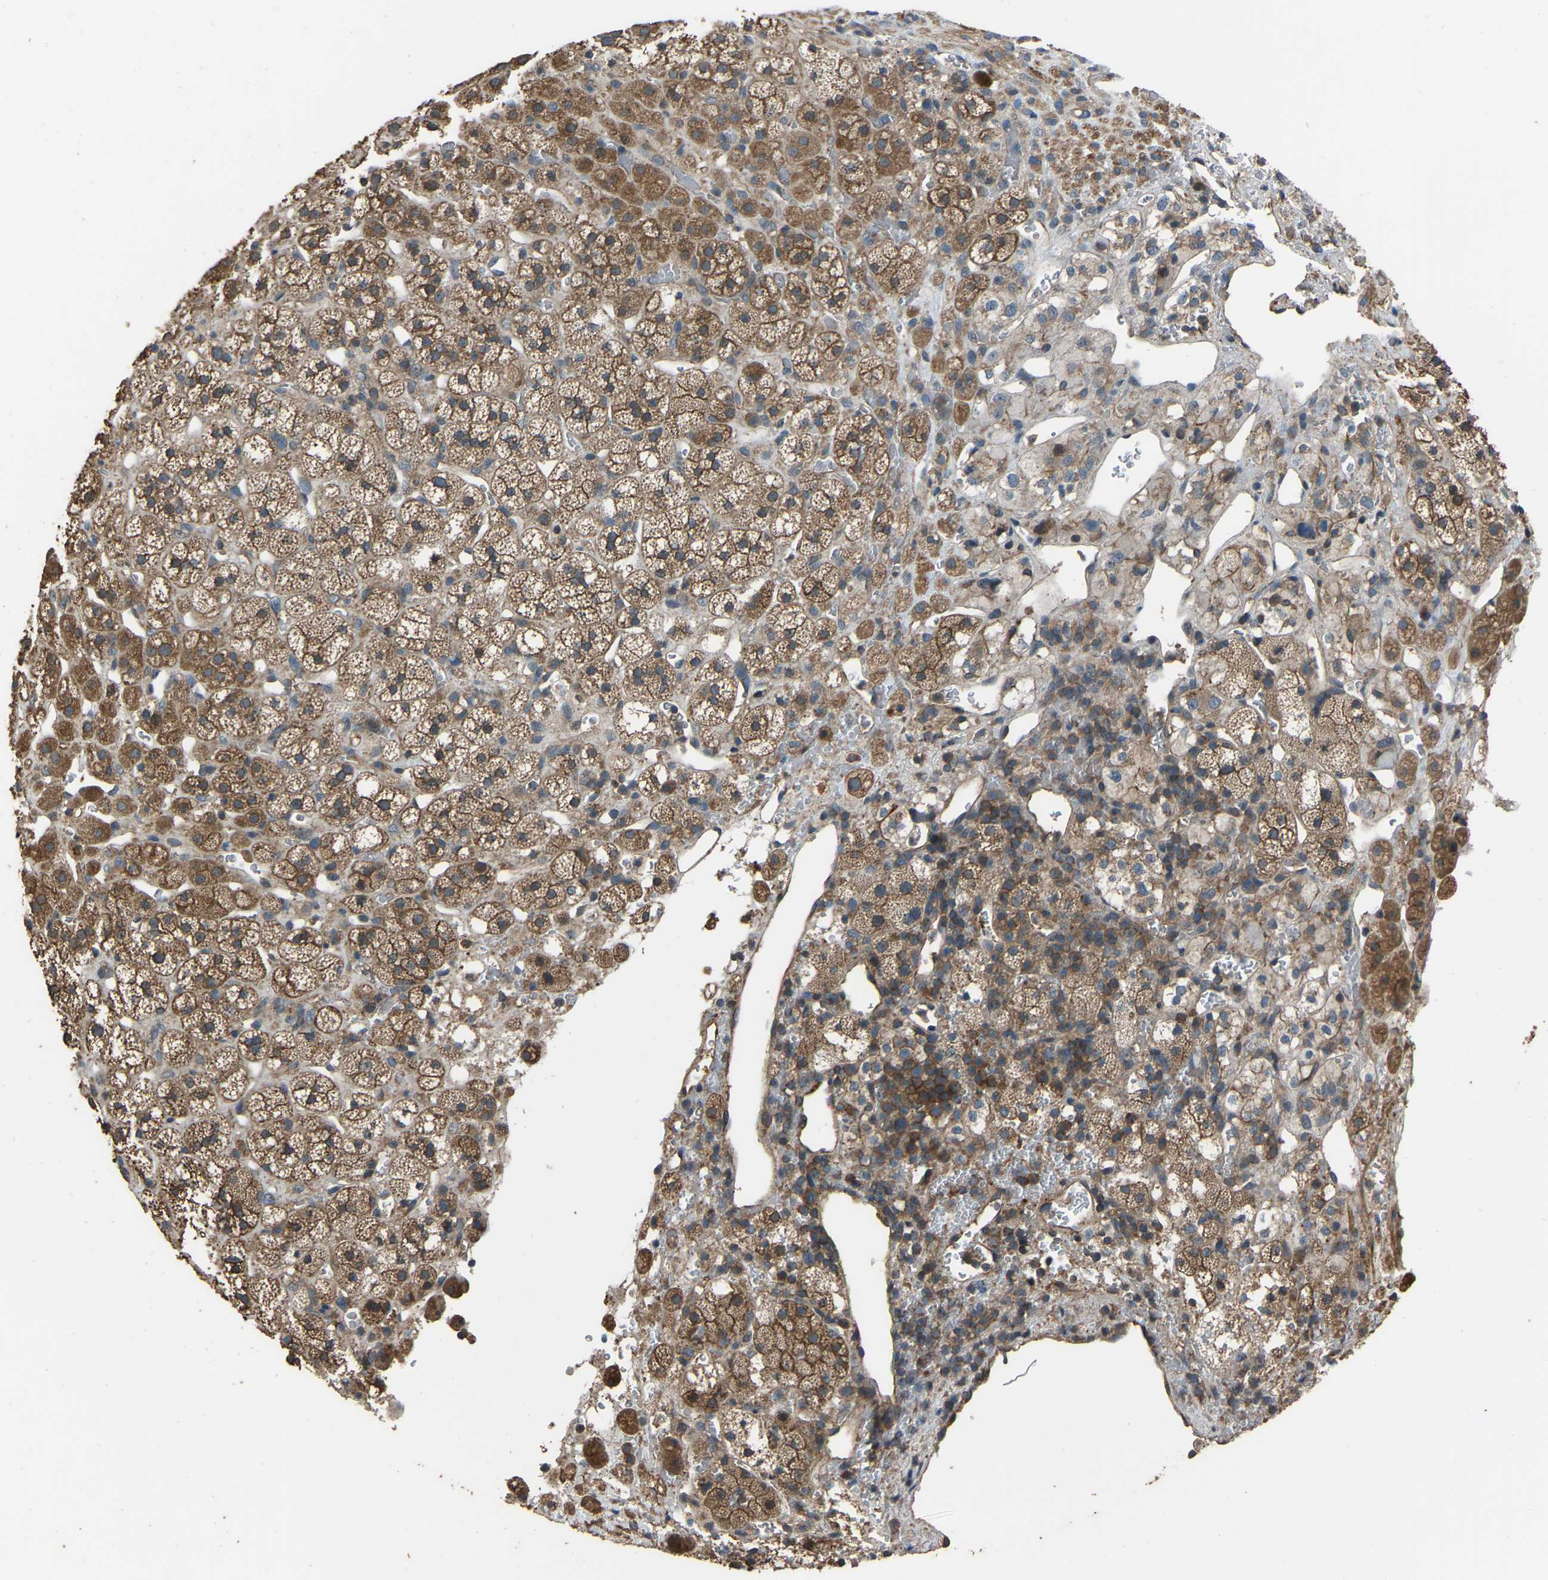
{"staining": {"intensity": "moderate", "quantity": ">75%", "location": "cytoplasmic/membranous"}, "tissue": "adrenal gland", "cell_type": "Glandular cells", "image_type": "normal", "snomed": [{"axis": "morphology", "description": "Normal tissue, NOS"}, {"axis": "topography", "description": "Adrenal gland"}], "caption": "Human adrenal gland stained with a brown dye displays moderate cytoplasmic/membranous positive staining in approximately >75% of glandular cells.", "gene": "SLC4A2", "patient": {"sex": "male", "age": 56}}